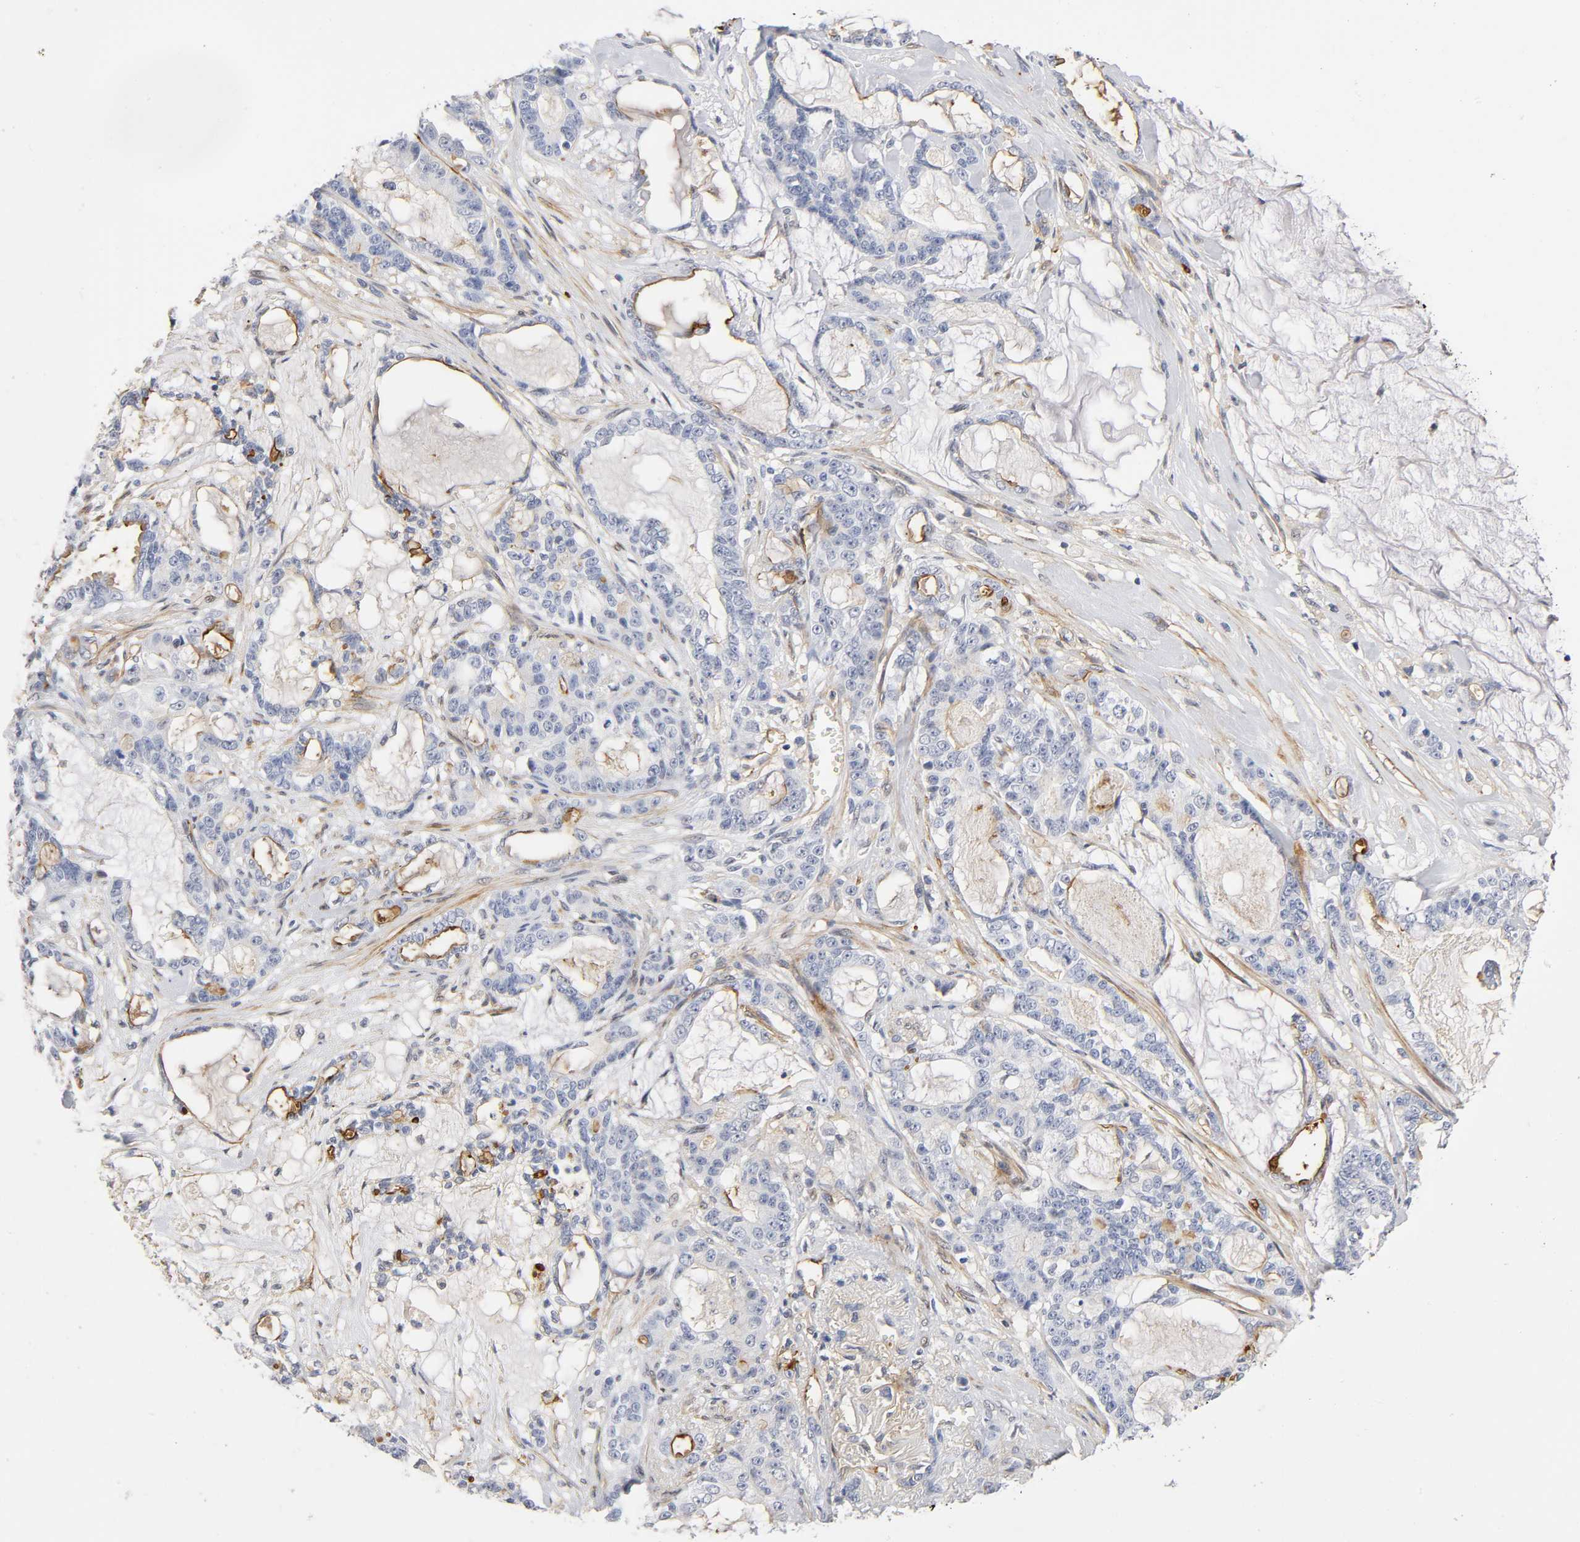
{"staining": {"intensity": "moderate", "quantity": "<25%", "location": "cytoplasmic/membranous"}, "tissue": "pancreatic cancer", "cell_type": "Tumor cells", "image_type": "cancer", "snomed": [{"axis": "morphology", "description": "Adenocarcinoma, NOS"}, {"axis": "topography", "description": "Pancreas"}], "caption": "Protein expression analysis of adenocarcinoma (pancreatic) shows moderate cytoplasmic/membranous expression in approximately <25% of tumor cells.", "gene": "ICAM1", "patient": {"sex": "female", "age": 73}}